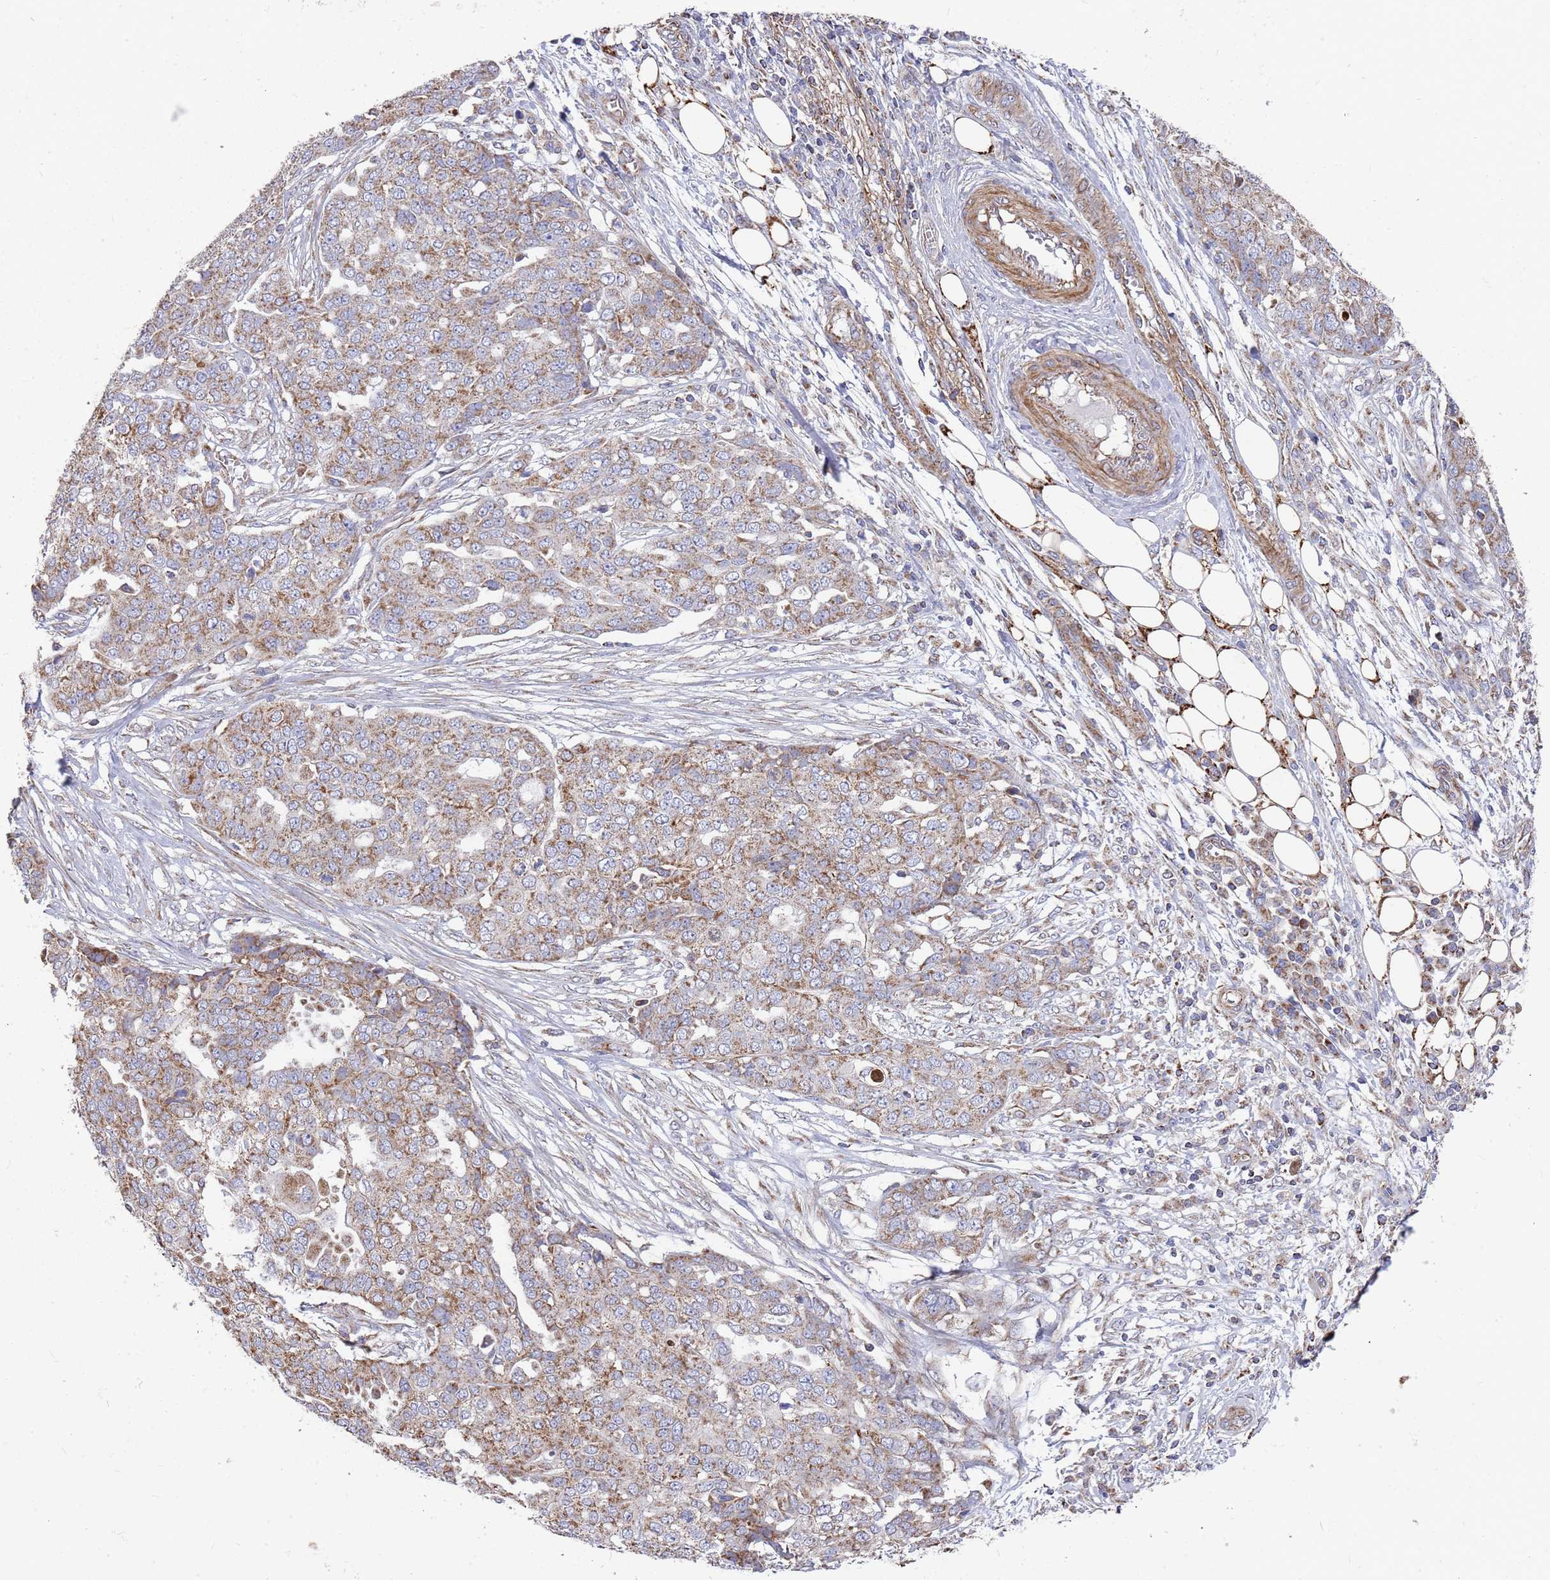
{"staining": {"intensity": "moderate", "quantity": ">75%", "location": "cytoplasmic/membranous"}, "tissue": "ovarian cancer", "cell_type": "Tumor cells", "image_type": "cancer", "snomed": [{"axis": "morphology", "description": "Cystadenocarcinoma, serous, NOS"}, {"axis": "topography", "description": "Soft tissue"}, {"axis": "topography", "description": "Ovary"}], "caption": "About >75% of tumor cells in human ovarian cancer (serous cystadenocarcinoma) exhibit moderate cytoplasmic/membranous protein expression as visualized by brown immunohistochemical staining.", "gene": "WDFY3", "patient": {"sex": "female", "age": 57}}